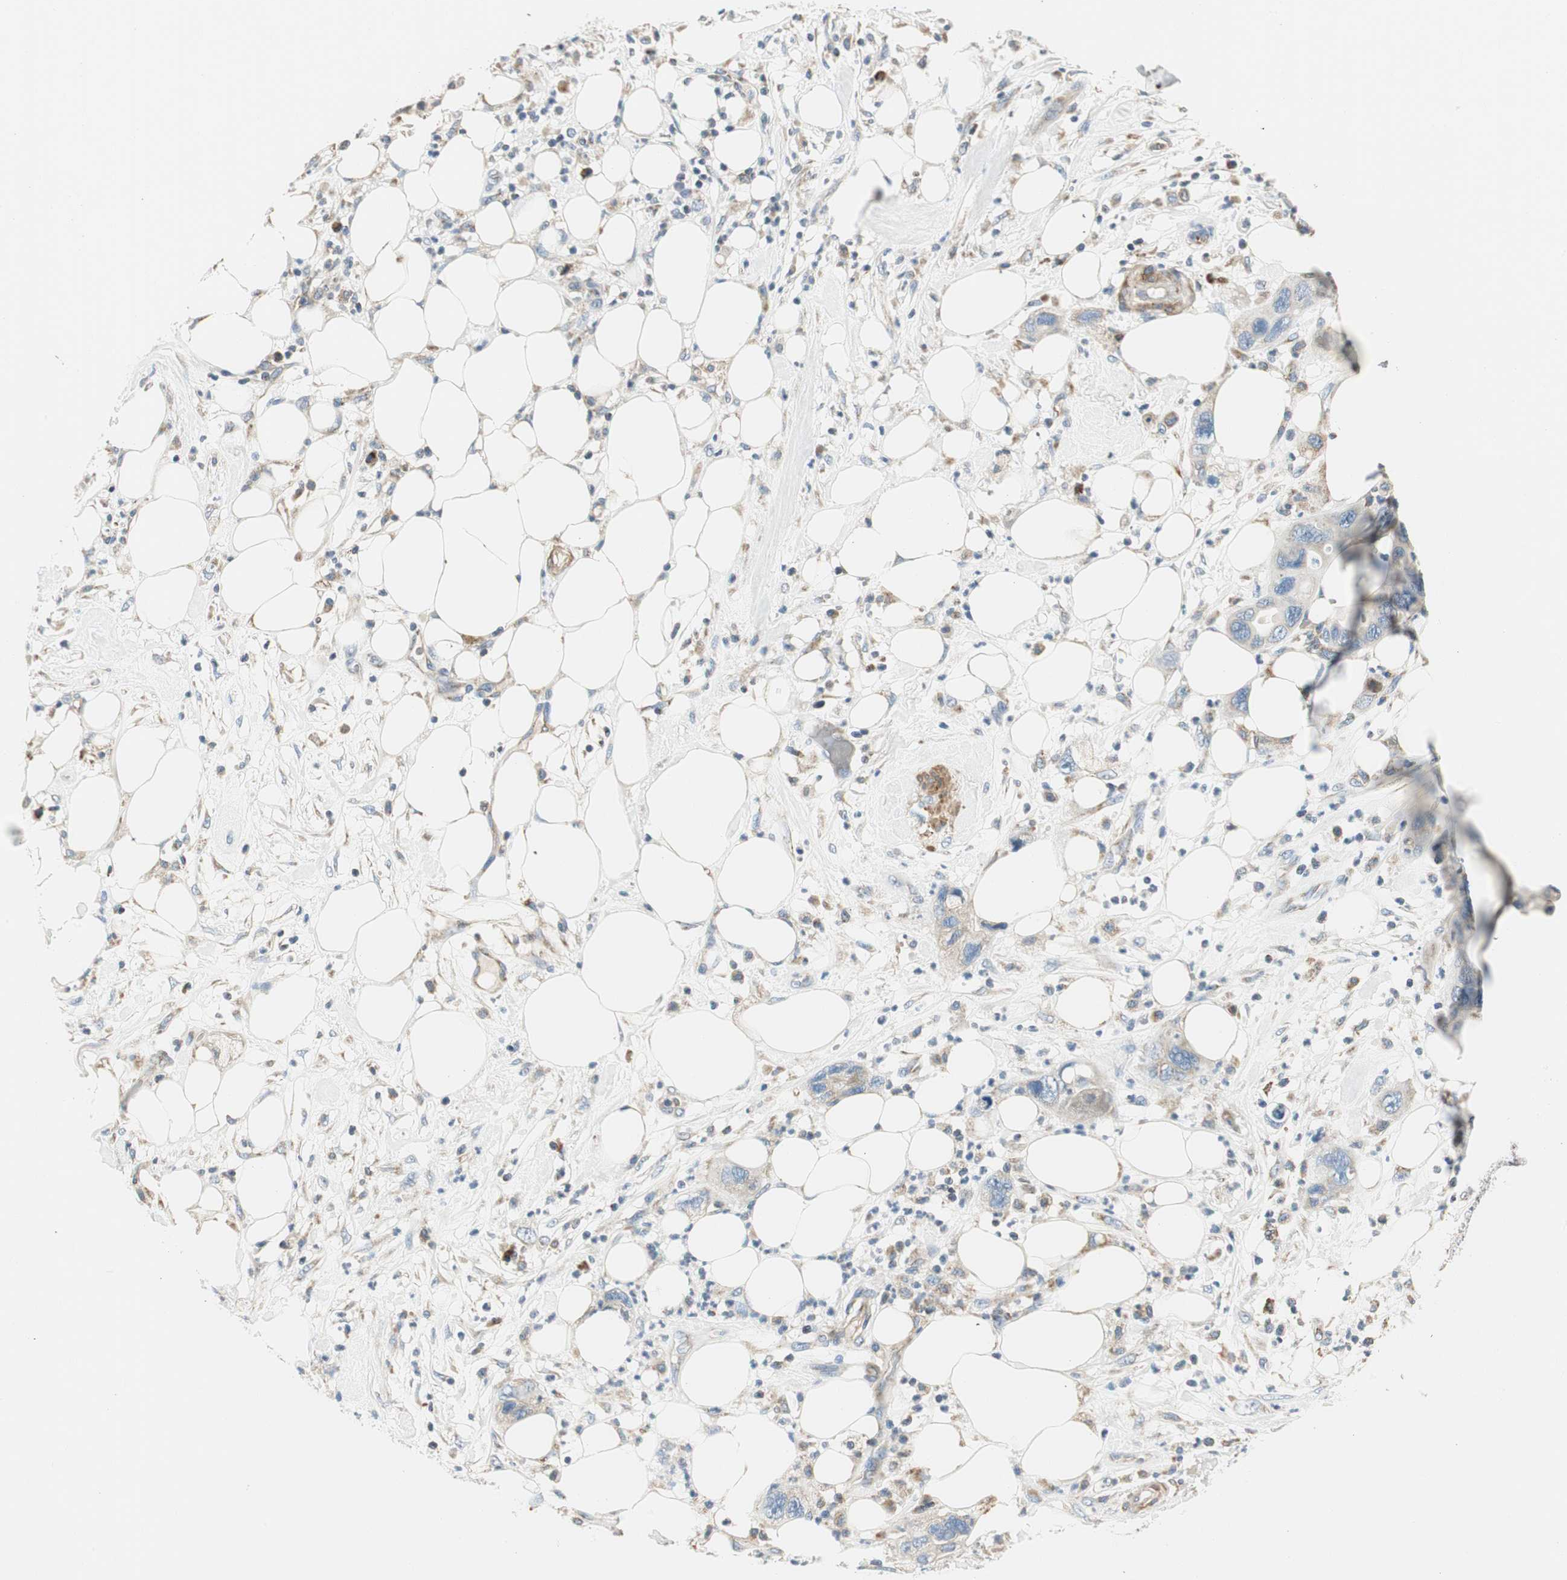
{"staining": {"intensity": "weak", "quantity": "<25%", "location": "cytoplasmic/membranous"}, "tissue": "pancreatic cancer", "cell_type": "Tumor cells", "image_type": "cancer", "snomed": [{"axis": "morphology", "description": "Adenocarcinoma, NOS"}, {"axis": "topography", "description": "Pancreas"}], "caption": "Histopathology image shows no significant protein positivity in tumor cells of pancreatic cancer (adenocarcinoma). Brightfield microscopy of immunohistochemistry stained with DAB (brown) and hematoxylin (blue), captured at high magnification.", "gene": "RORB", "patient": {"sex": "female", "age": 71}}